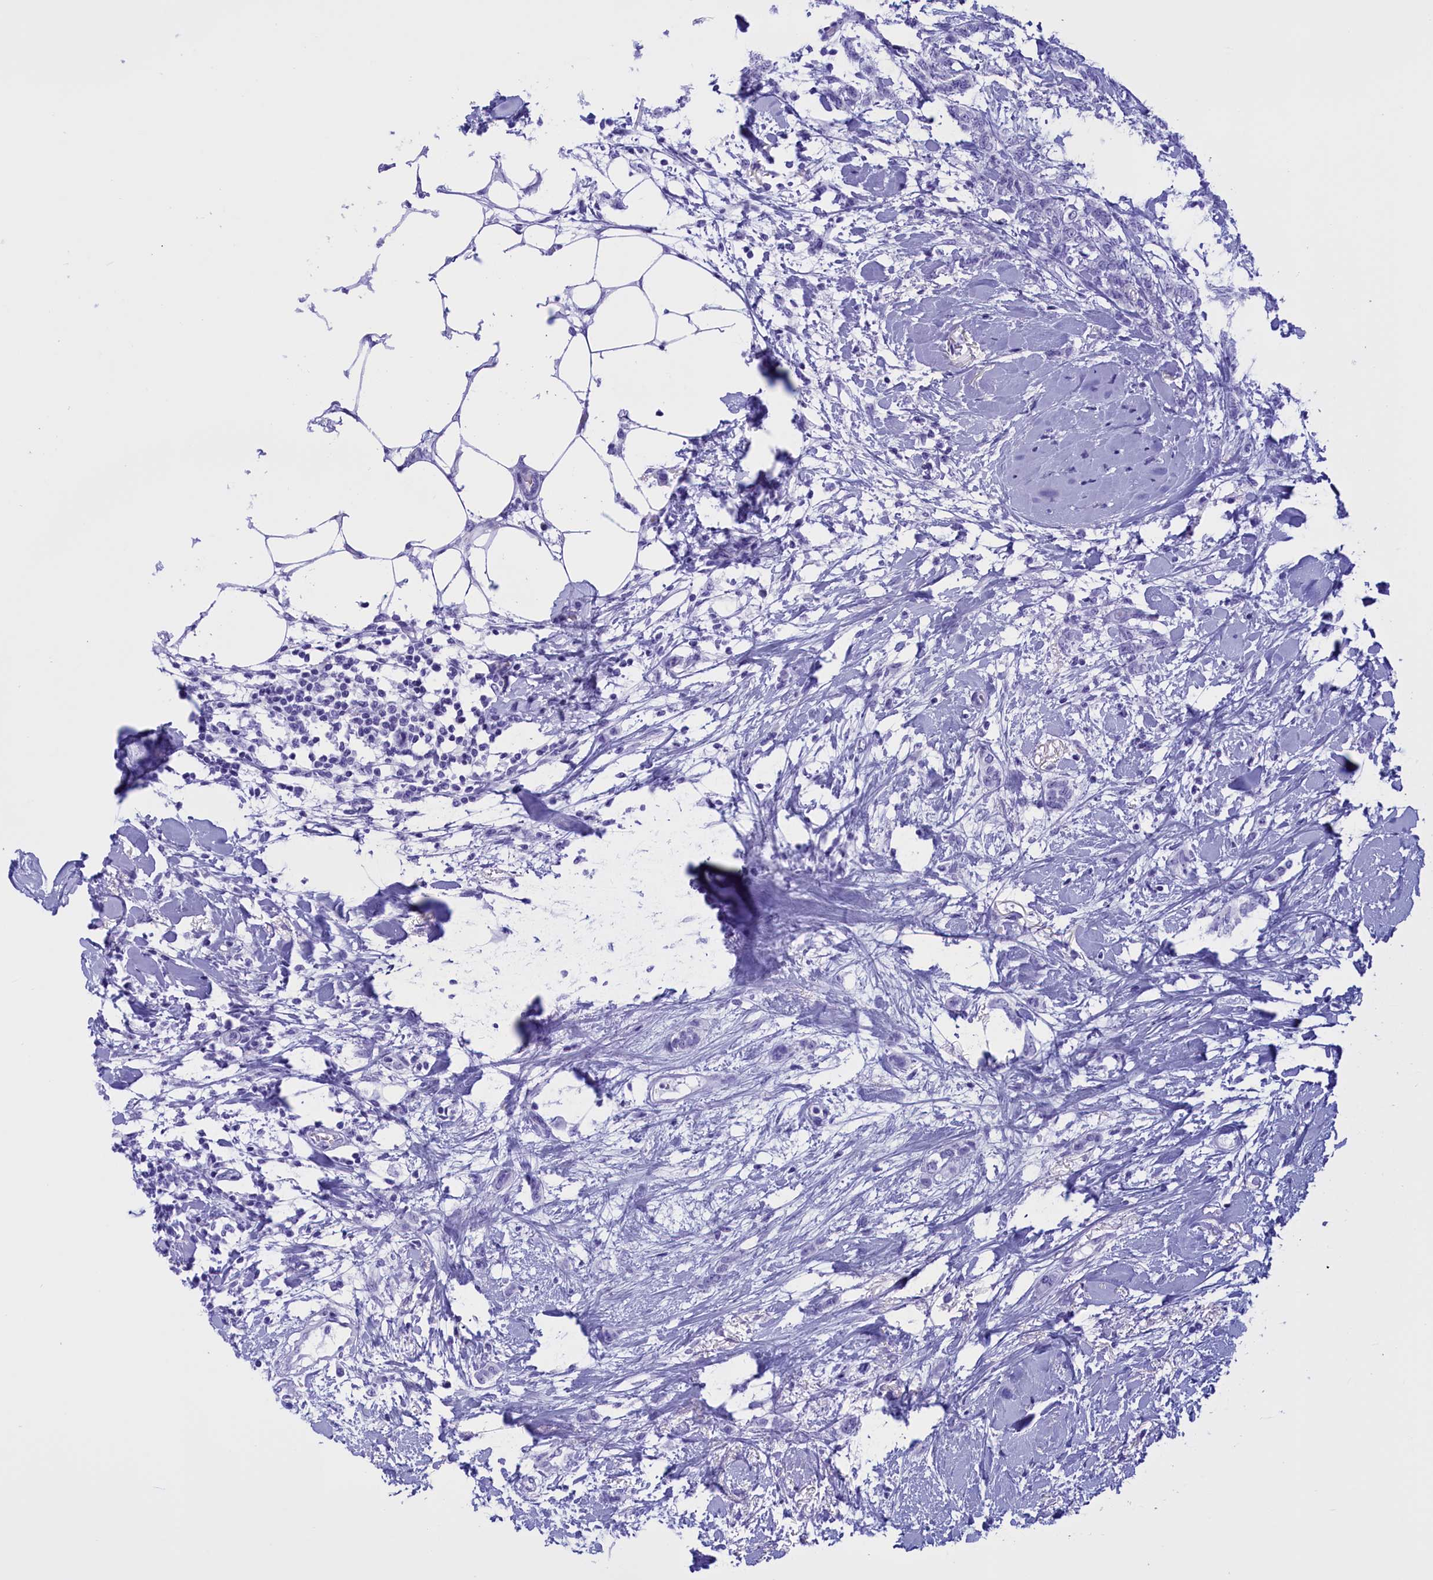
{"staining": {"intensity": "negative", "quantity": "none", "location": "none"}, "tissue": "breast cancer", "cell_type": "Tumor cells", "image_type": "cancer", "snomed": [{"axis": "morphology", "description": "Duct carcinoma"}, {"axis": "topography", "description": "Breast"}], "caption": "The photomicrograph reveals no significant positivity in tumor cells of breast invasive ductal carcinoma.", "gene": "BRI3", "patient": {"sex": "female", "age": 72}}